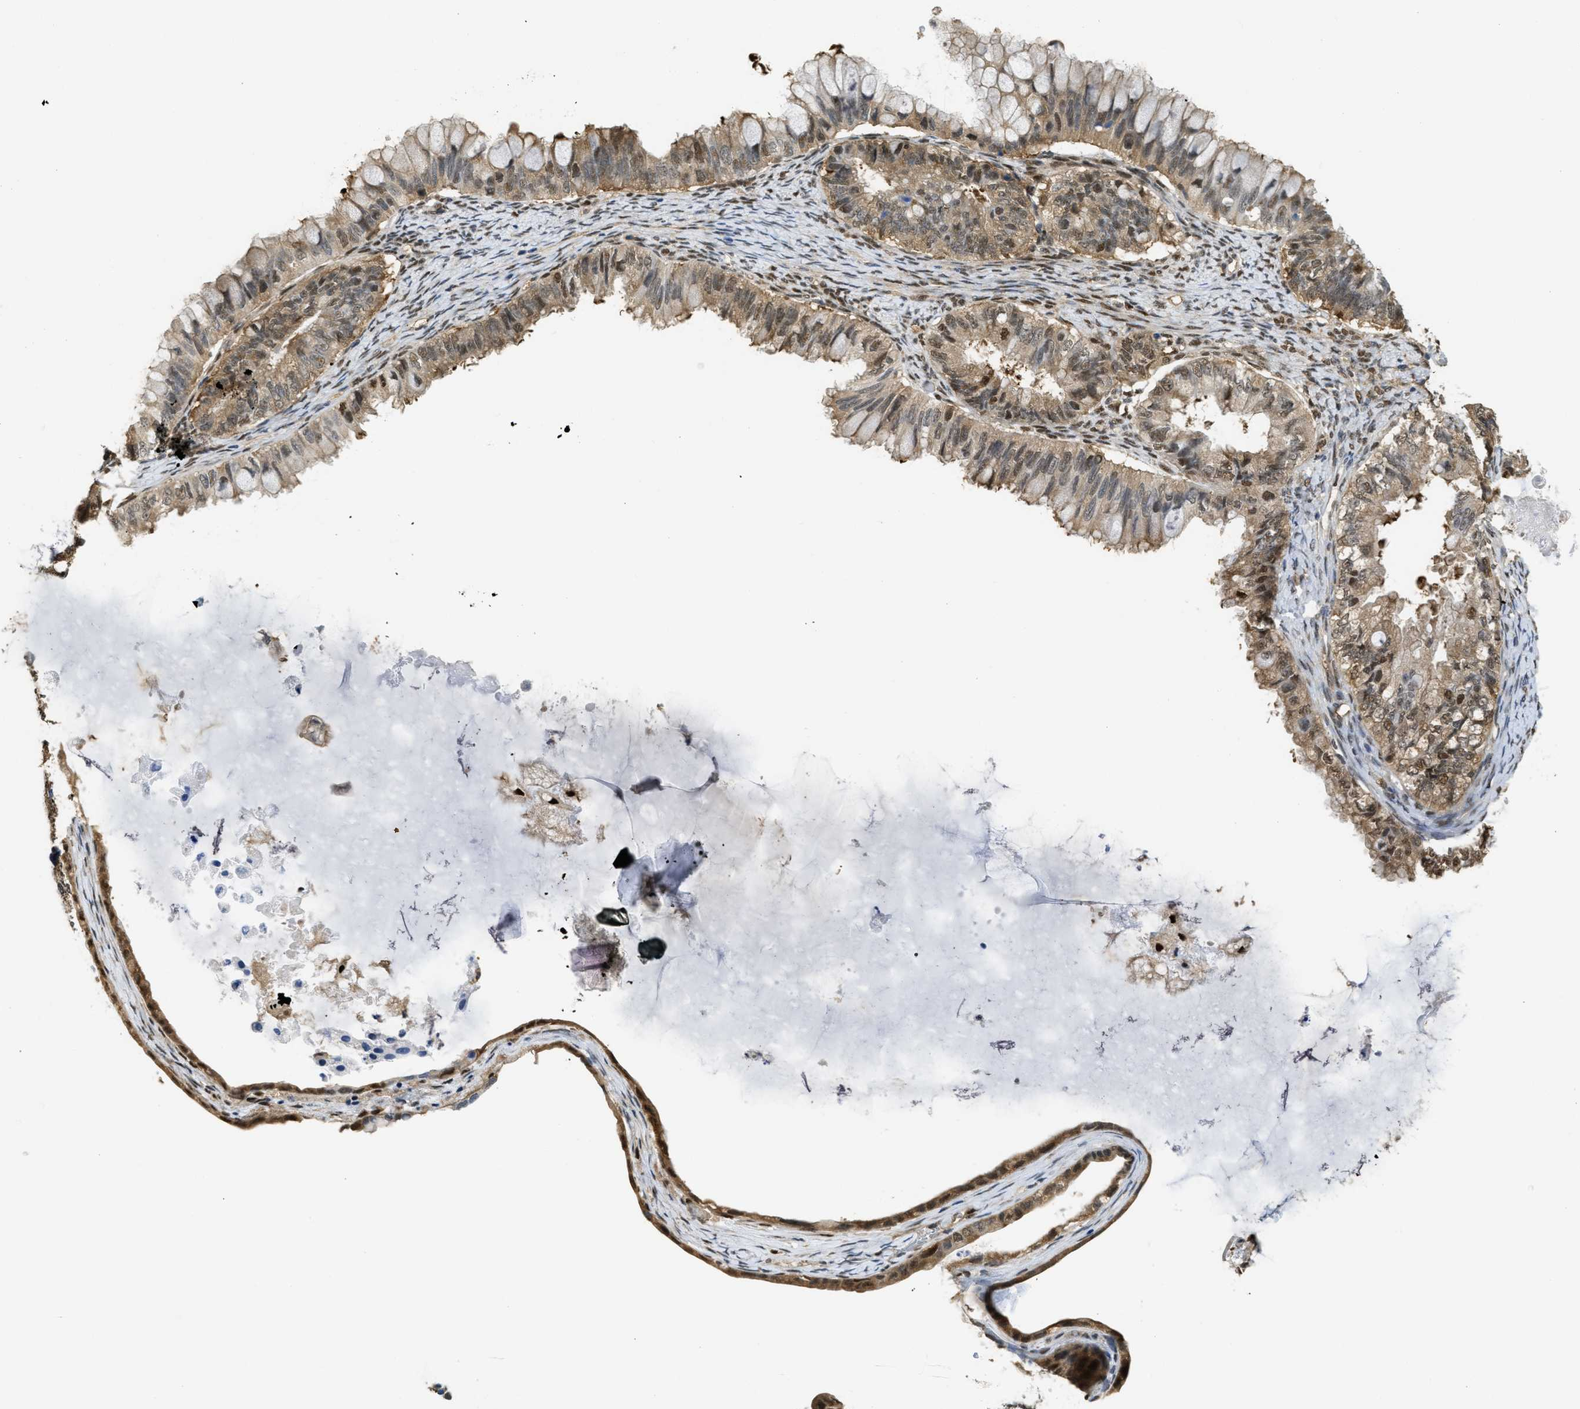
{"staining": {"intensity": "moderate", "quantity": "25%-75%", "location": "cytoplasmic/membranous,nuclear"}, "tissue": "ovarian cancer", "cell_type": "Tumor cells", "image_type": "cancer", "snomed": [{"axis": "morphology", "description": "Cystadenocarcinoma, mucinous, NOS"}, {"axis": "topography", "description": "Ovary"}], "caption": "Immunohistochemistry (IHC) of human ovarian cancer (mucinous cystadenocarcinoma) shows medium levels of moderate cytoplasmic/membranous and nuclear expression in about 25%-75% of tumor cells.", "gene": "PSMC5", "patient": {"sex": "female", "age": 80}}